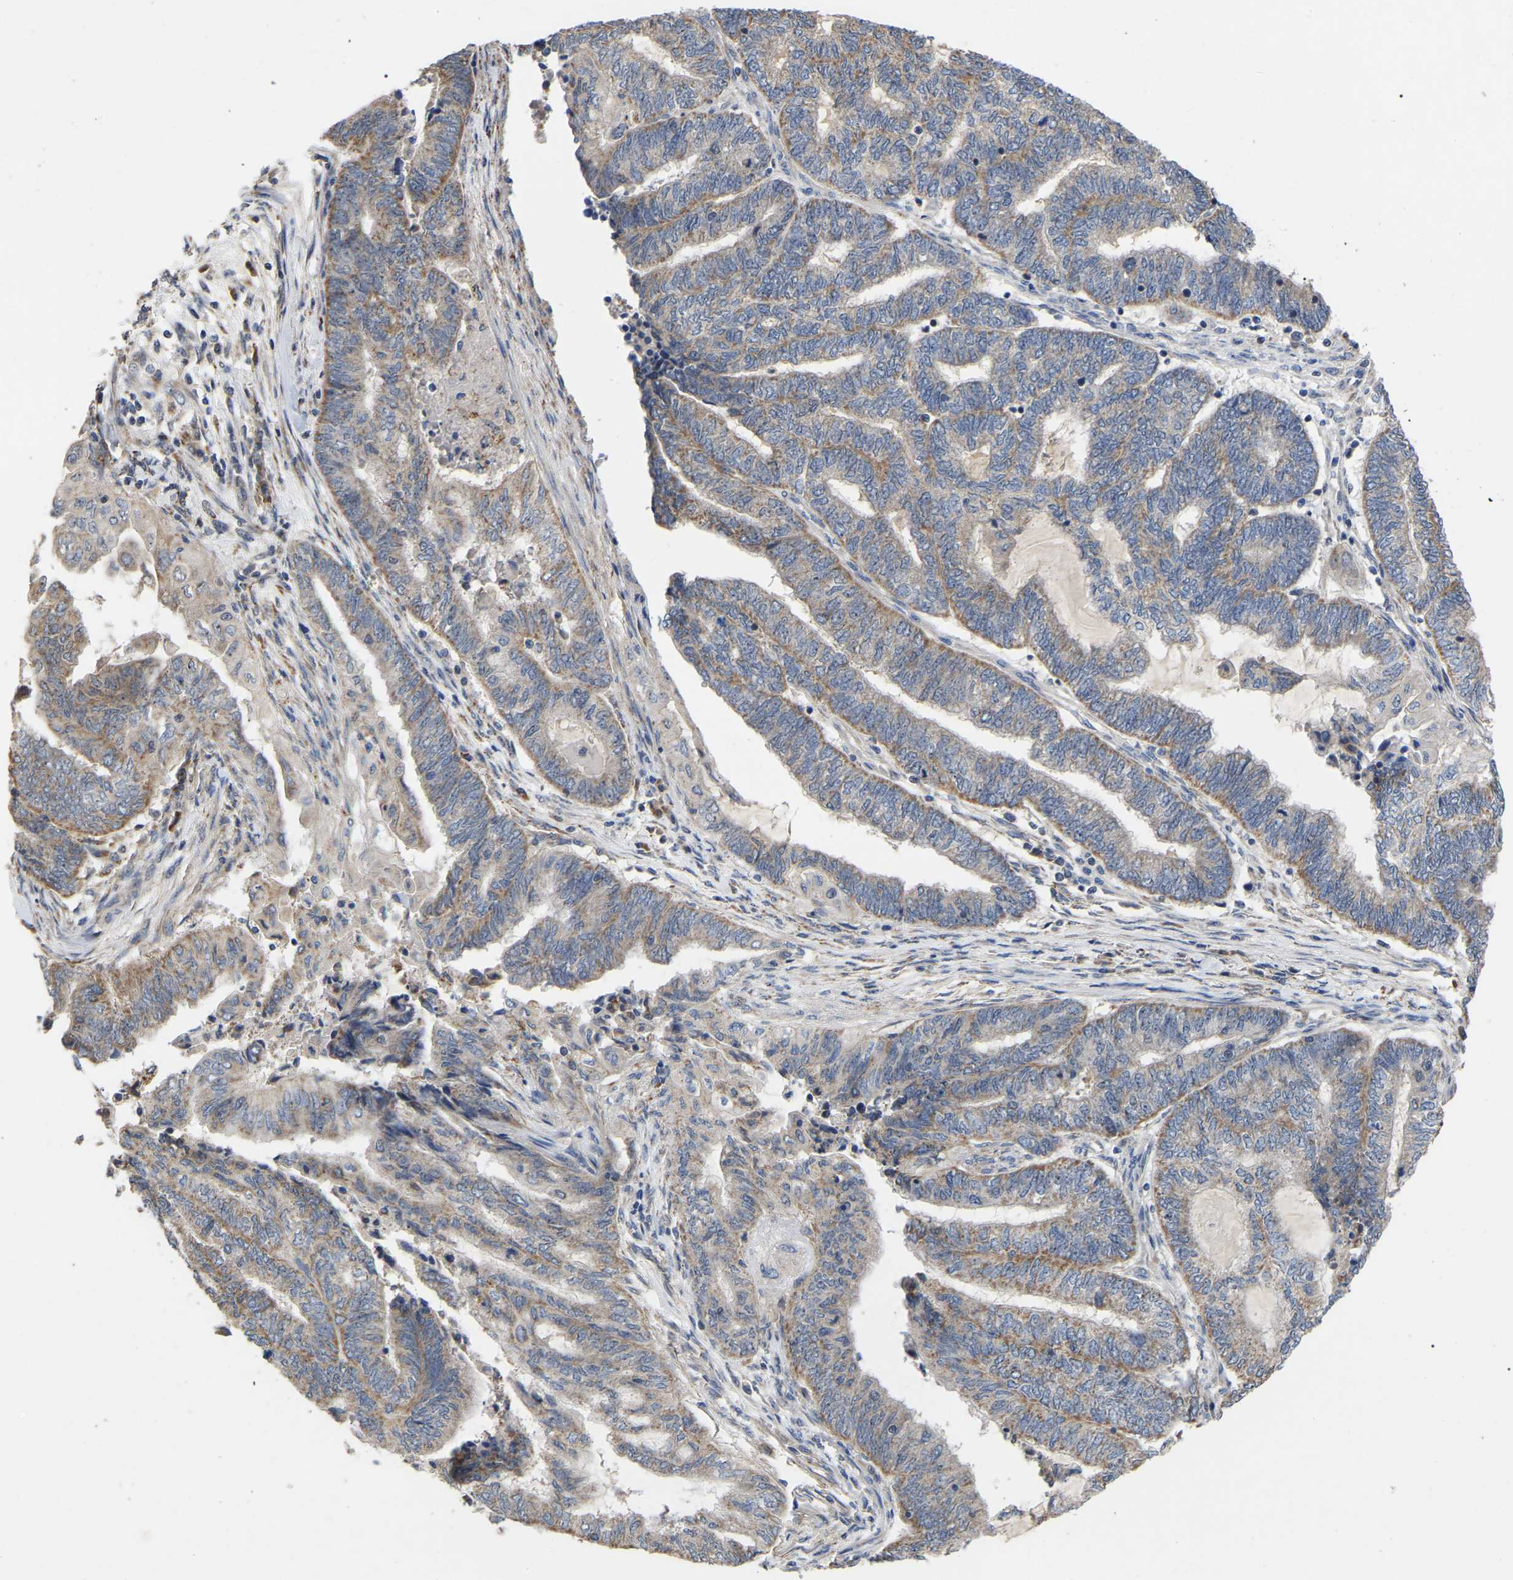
{"staining": {"intensity": "moderate", "quantity": ">75%", "location": "cytoplasmic/membranous"}, "tissue": "endometrial cancer", "cell_type": "Tumor cells", "image_type": "cancer", "snomed": [{"axis": "morphology", "description": "Adenocarcinoma, NOS"}, {"axis": "topography", "description": "Uterus"}, {"axis": "topography", "description": "Endometrium"}], "caption": "Moderate cytoplasmic/membranous positivity for a protein is seen in approximately >75% of tumor cells of endometrial cancer using immunohistochemistry (IHC).", "gene": "NOP53", "patient": {"sex": "female", "age": 70}}